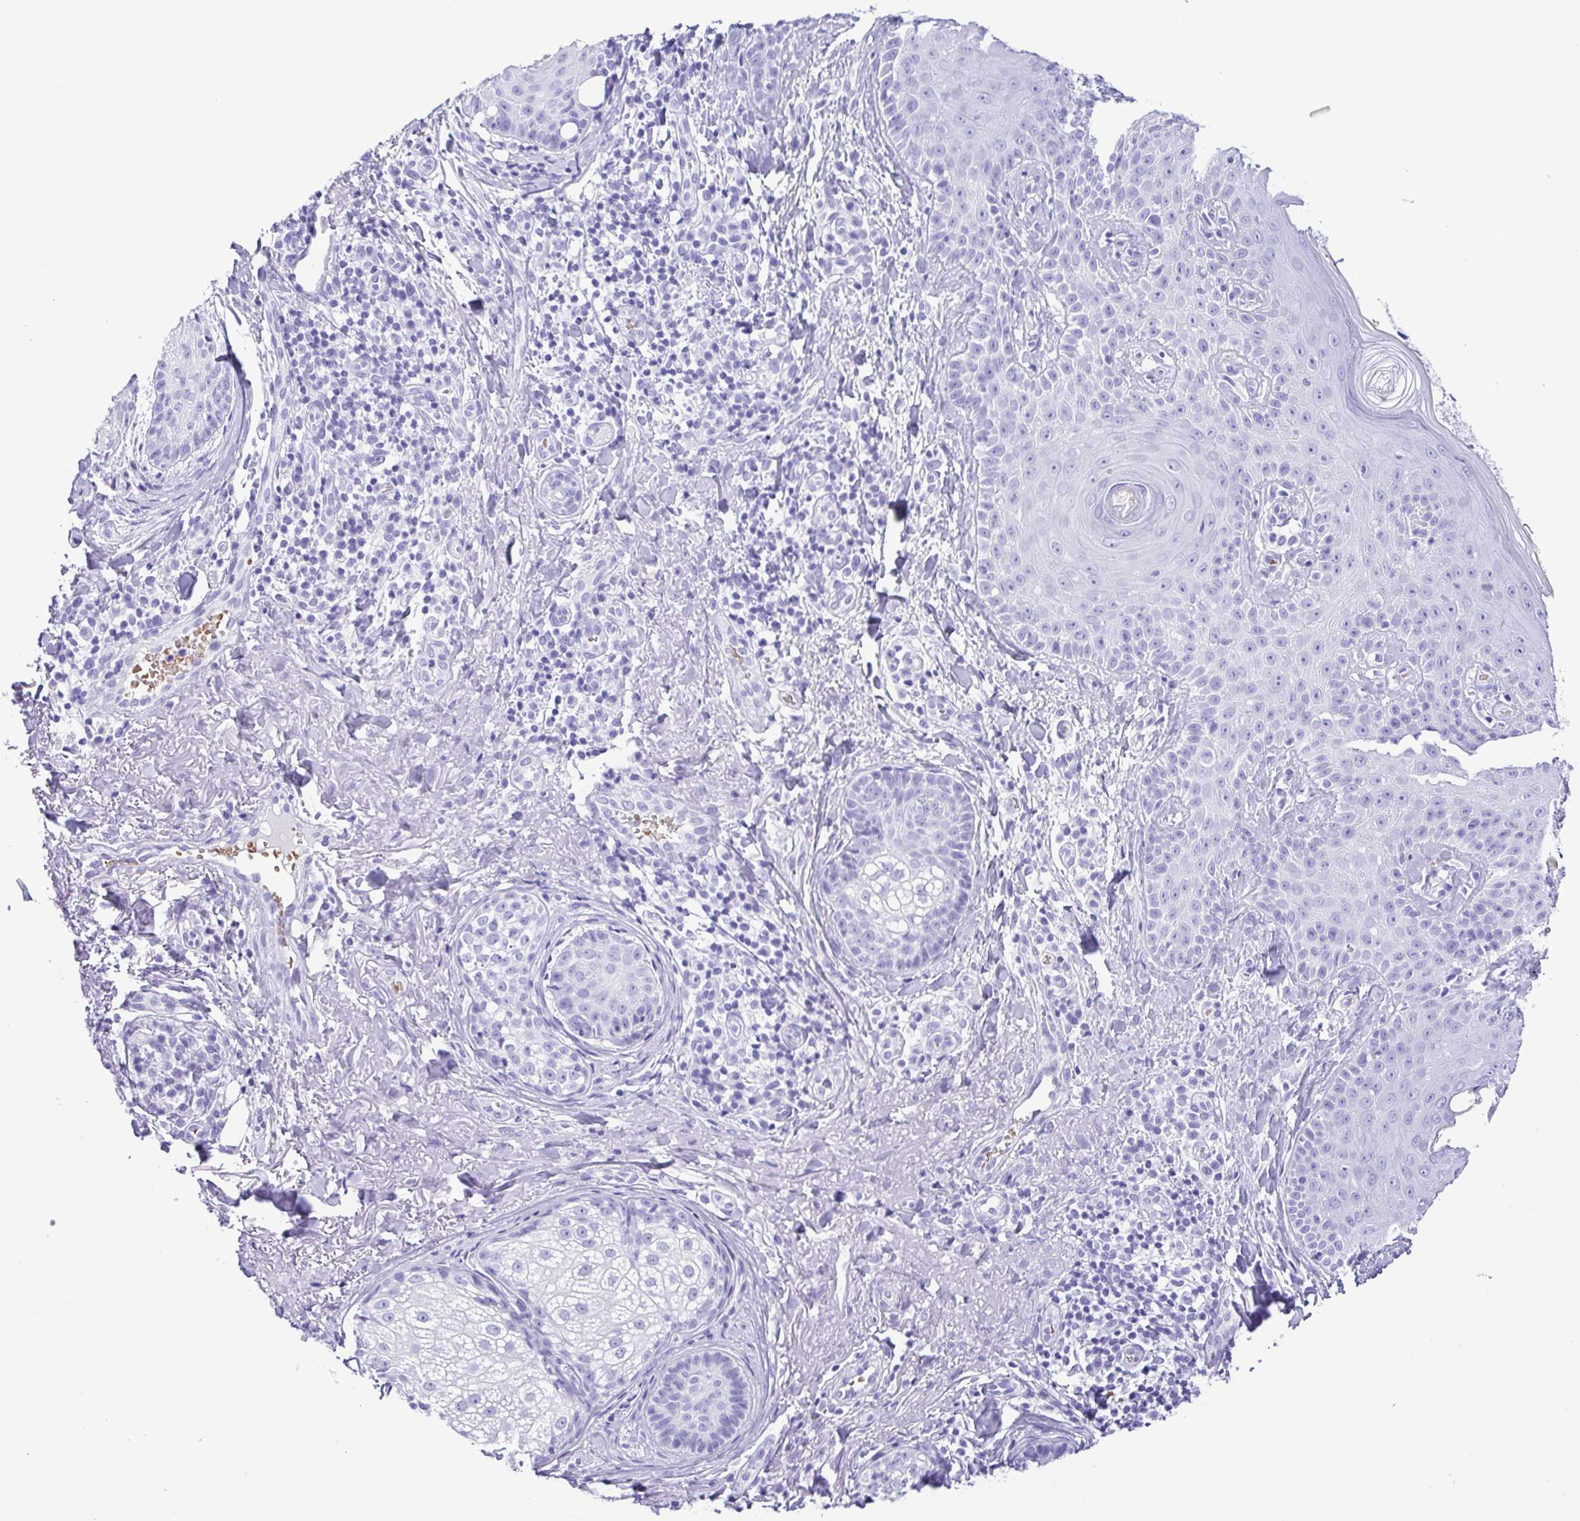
{"staining": {"intensity": "negative", "quantity": "none", "location": "none"}, "tissue": "skin cancer", "cell_type": "Tumor cells", "image_type": "cancer", "snomed": [{"axis": "morphology", "description": "Basal cell carcinoma"}, {"axis": "topography", "description": "Skin"}], "caption": "Protein analysis of skin basal cell carcinoma demonstrates no significant expression in tumor cells.", "gene": "SYT1", "patient": {"sex": "male", "age": 65}}